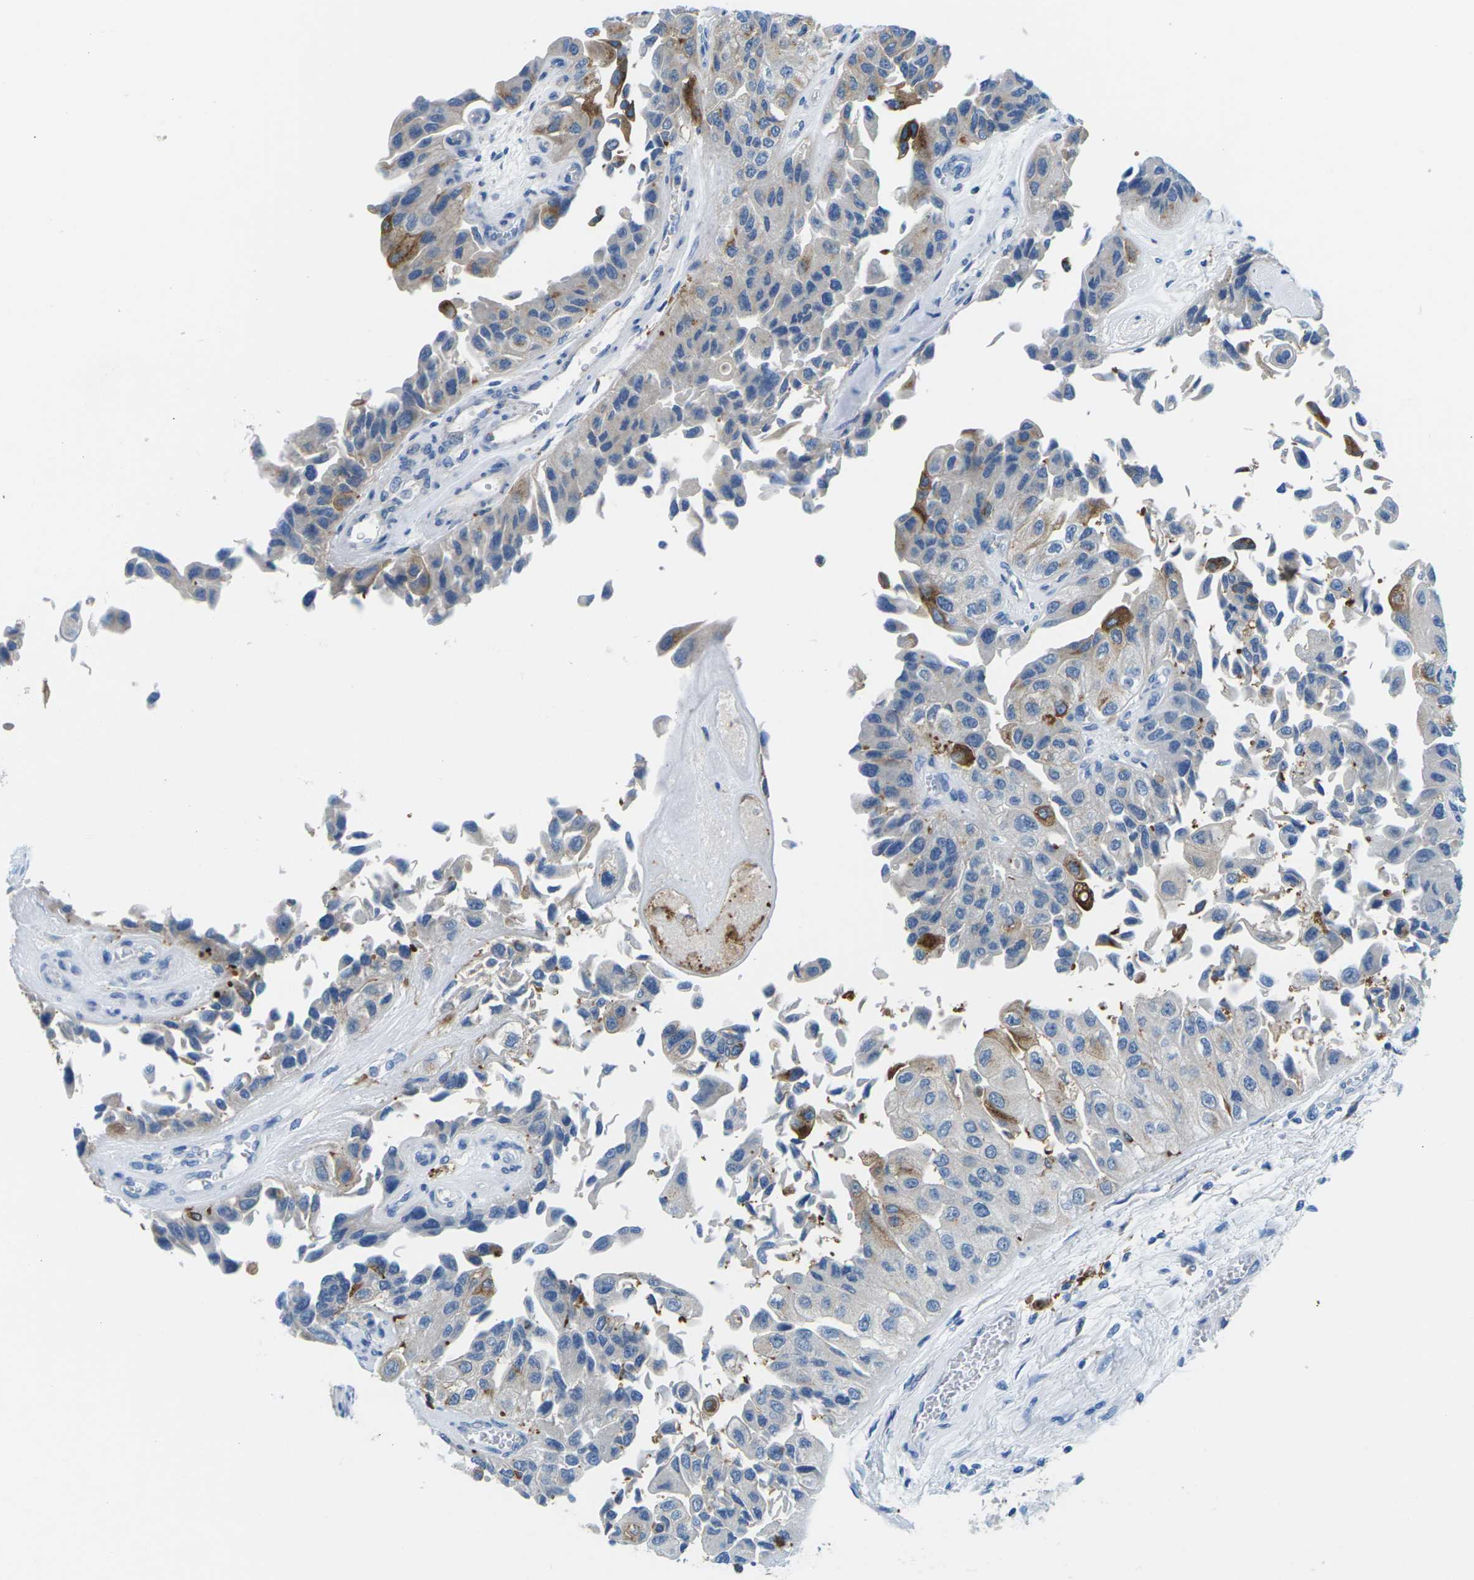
{"staining": {"intensity": "strong", "quantity": "25%-75%", "location": "cytoplasmic/membranous"}, "tissue": "urothelial cancer", "cell_type": "Tumor cells", "image_type": "cancer", "snomed": [{"axis": "morphology", "description": "Urothelial carcinoma, High grade"}, {"axis": "topography", "description": "Kidney"}, {"axis": "topography", "description": "Urinary bladder"}], "caption": "IHC photomicrograph of urothelial cancer stained for a protein (brown), which reveals high levels of strong cytoplasmic/membranous staining in about 25%-75% of tumor cells.", "gene": "SYNGR2", "patient": {"sex": "male", "age": 77}}